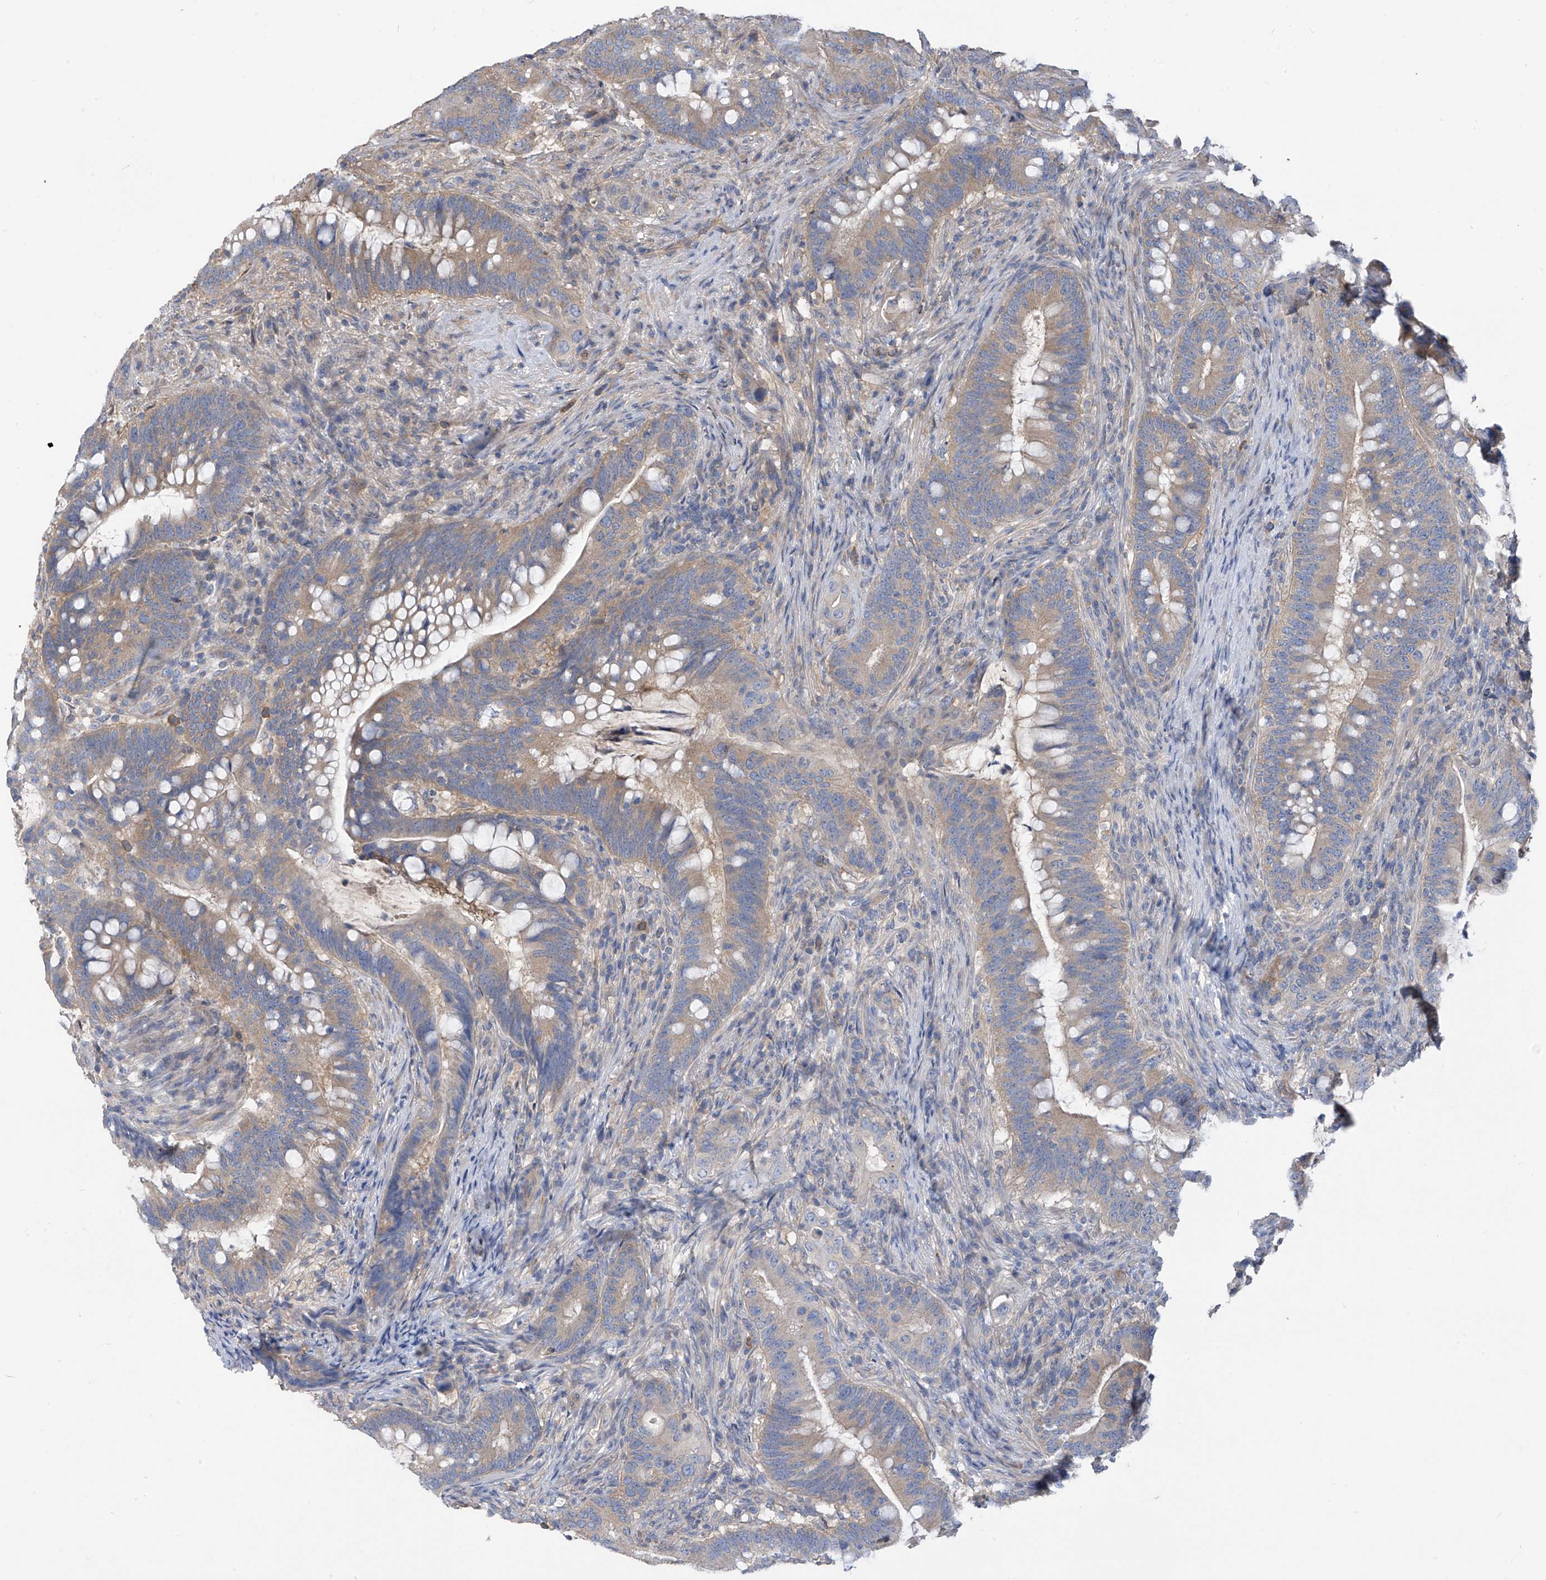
{"staining": {"intensity": "weak", "quantity": ">75%", "location": "cytoplasmic/membranous"}, "tissue": "colorectal cancer", "cell_type": "Tumor cells", "image_type": "cancer", "snomed": [{"axis": "morphology", "description": "Adenocarcinoma, NOS"}, {"axis": "topography", "description": "Colon"}], "caption": "Immunohistochemistry (IHC) (DAB) staining of colorectal cancer (adenocarcinoma) demonstrates weak cytoplasmic/membranous protein staining in approximately >75% of tumor cells. The protein is stained brown, and the nuclei are stained in blue (DAB (3,3'-diaminobenzidine) IHC with brightfield microscopy, high magnification).", "gene": "PHACTR4", "patient": {"sex": "female", "age": 66}}